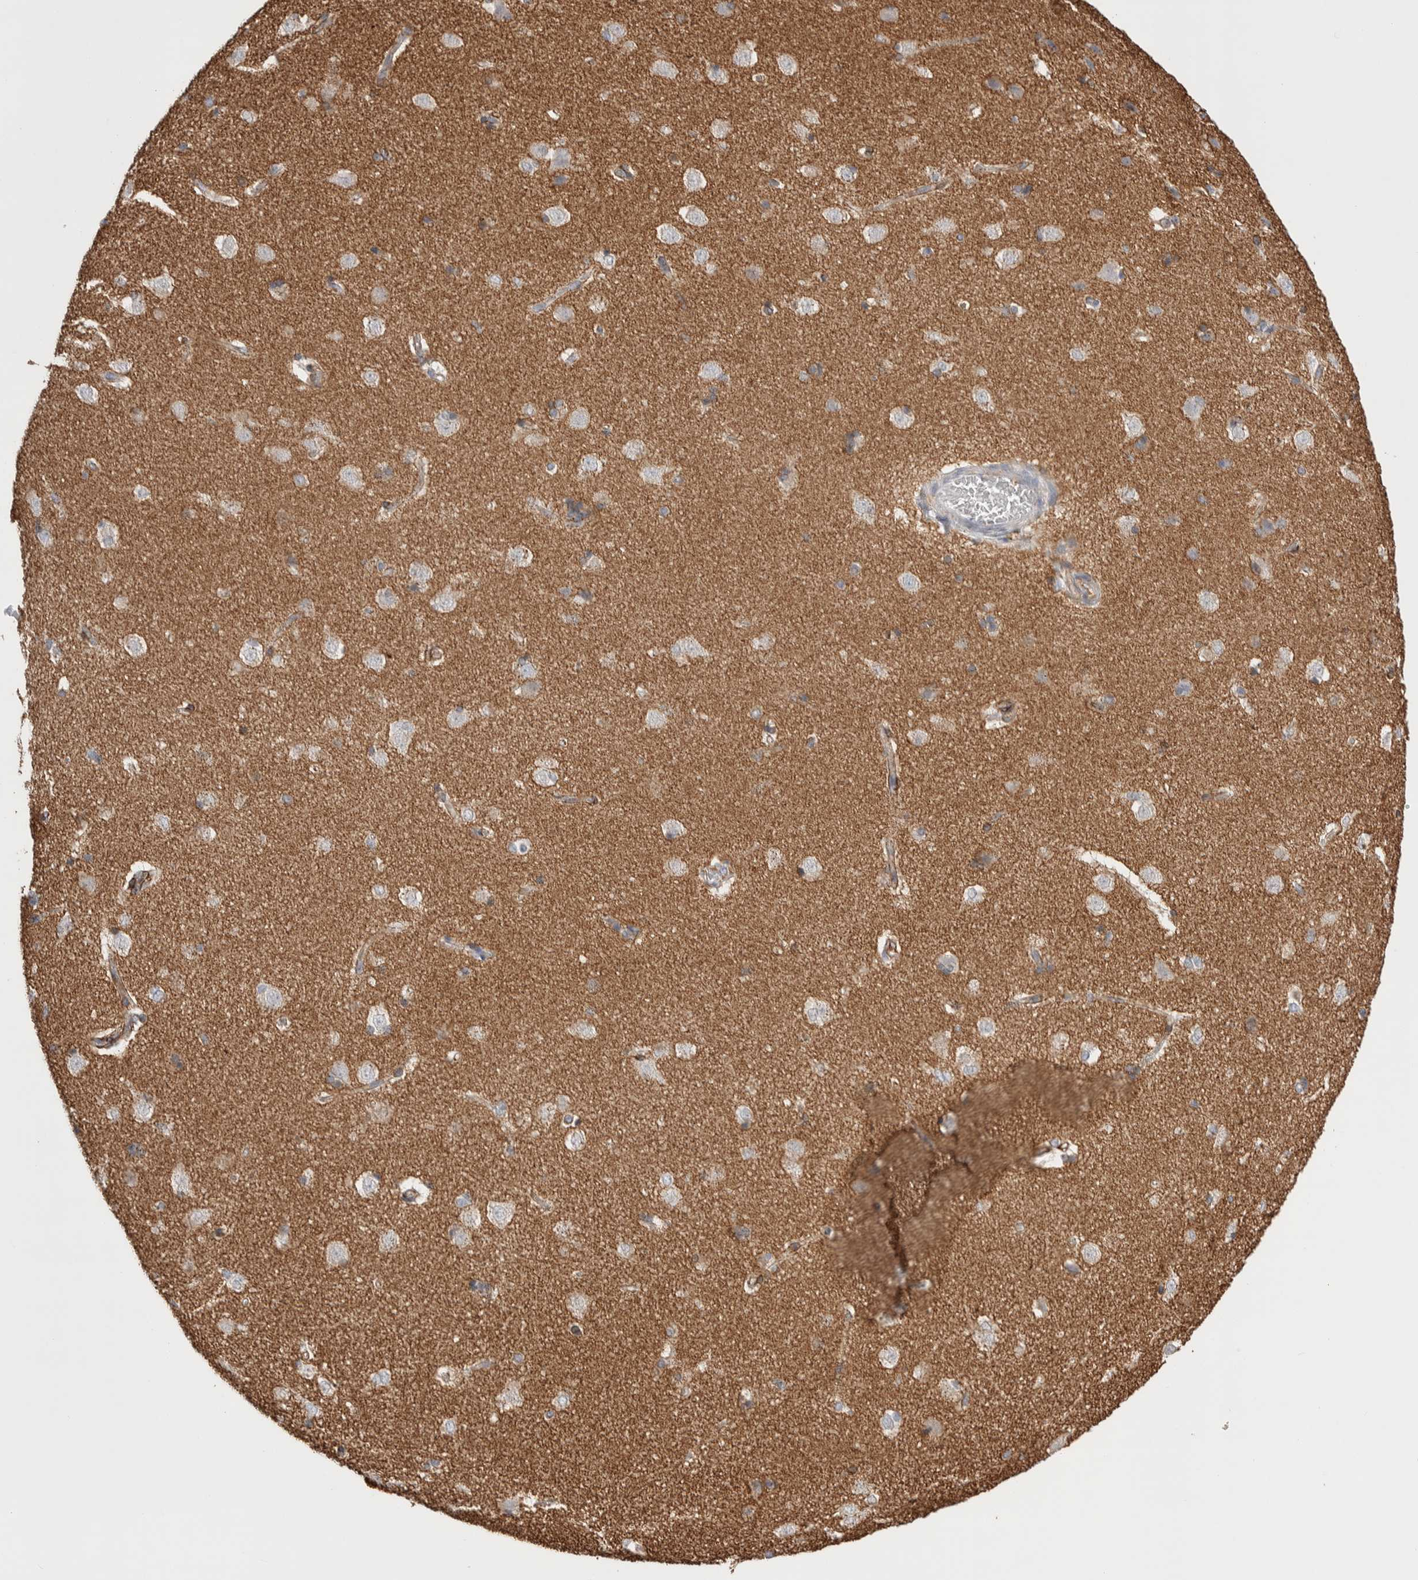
{"staining": {"intensity": "moderate", "quantity": ">75%", "location": "cytoplasmic/membranous"}, "tissue": "caudate", "cell_type": "Glial cells", "image_type": "normal", "snomed": [{"axis": "morphology", "description": "Normal tissue, NOS"}, {"axis": "topography", "description": "Lateral ventricle wall"}], "caption": "IHC histopathology image of normal caudate: human caudate stained using IHC exhibits medium levels of moderate protein expression localized specifically in the cytoplasmic/membranous of glial cells, appearing as a cytoplasmic/membranous brown color.", "gene": "SEPTIN4", "patient": {"sex": "female", "age": 19}}